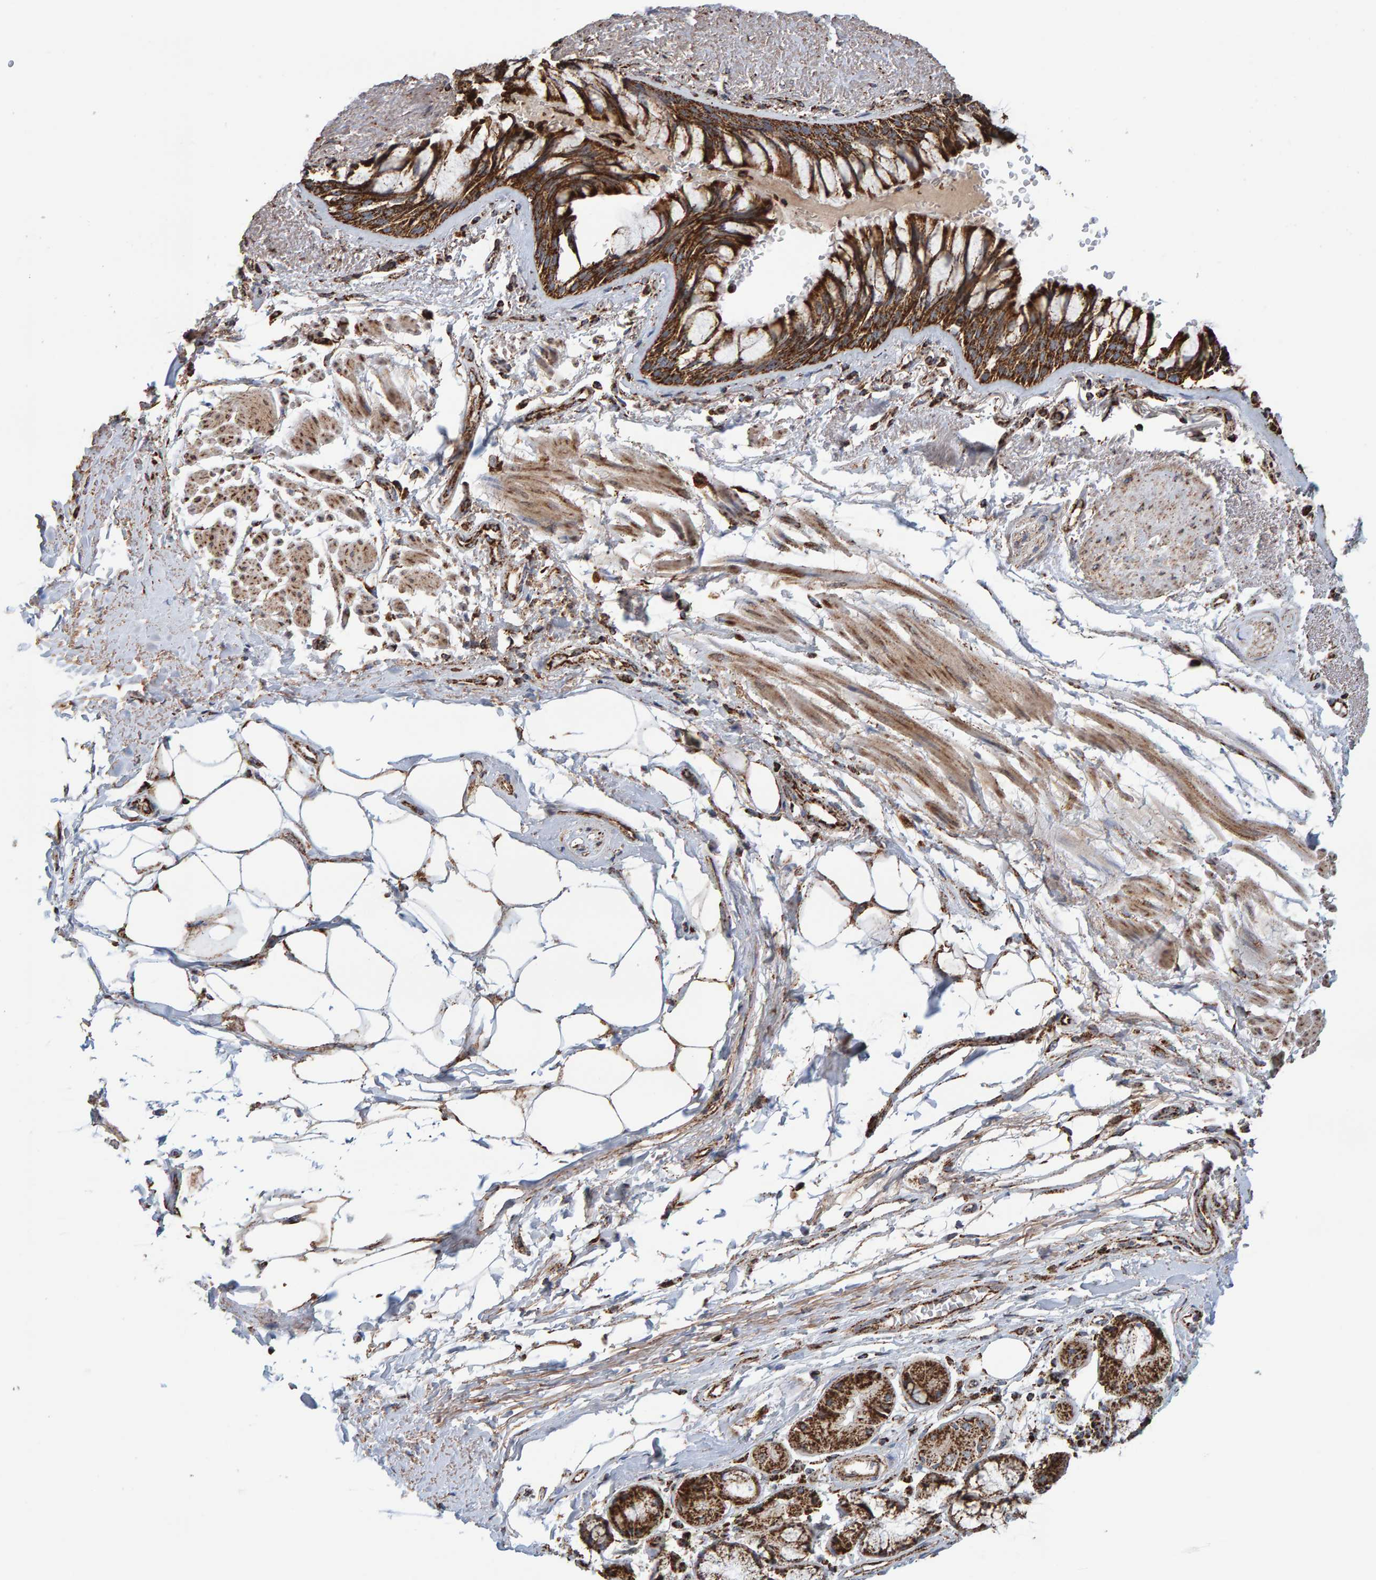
{"staining": {"intensity": "strong", "quantity": ">75%", "location": "cytoplasmic/membranous"}, "tissue": "bronchus", "cell_type": "Respiratory epithelial cells", "image_type": "normal", "snomed": [{"axis": "morphology", "description": "Normal tissue, NOS"}, {"axis": "topography", "description": "Bronchus"}], "caption": "A brown stain shows strong cytoplasmic/membranous staining of a protein in respiratory epithelial cells of unremarkable bronchus. (IHC, brightfield microscopy, high magnification).", "gene": "MRPL45", "patient": {"sex": "male", "age": 66}}